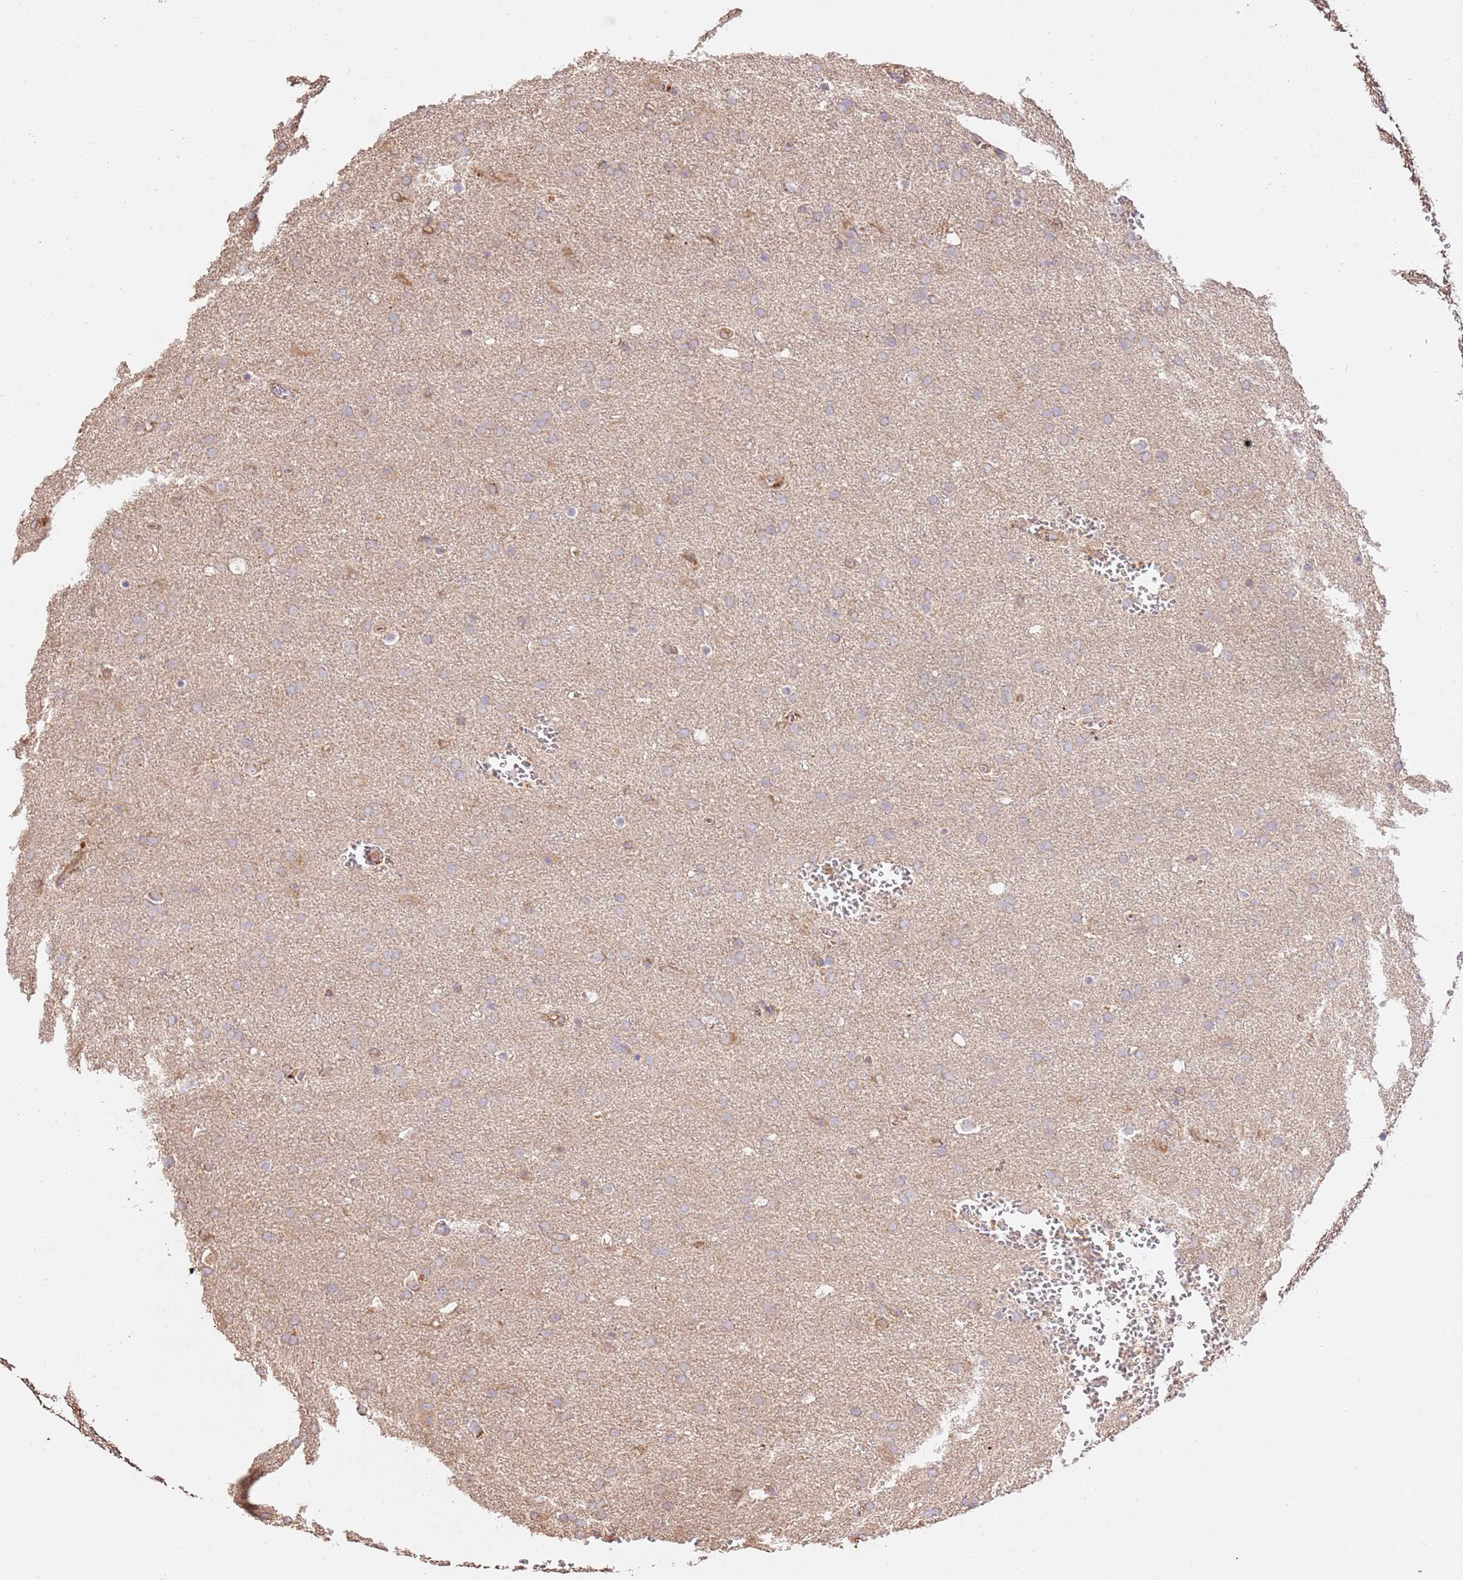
{"staining": {"intensity": "negative", "quantity": "none", "location": "none"}, "tissue": "glioma", "cell_type": "Tumor cells", "image_type": "cancer", "snomed": [{"axis": "morphology", "description": "Glioma, malignant, Low grade"}, {"axis": "topography", "description": "Brain"}], "caption": "This is an immunohistochemistry micrograph of human malignant glioma (low-grade). There is no positivity in tumor cells.", "gene": "CEP55", "patient": {"sex": "female", "age": 32}}